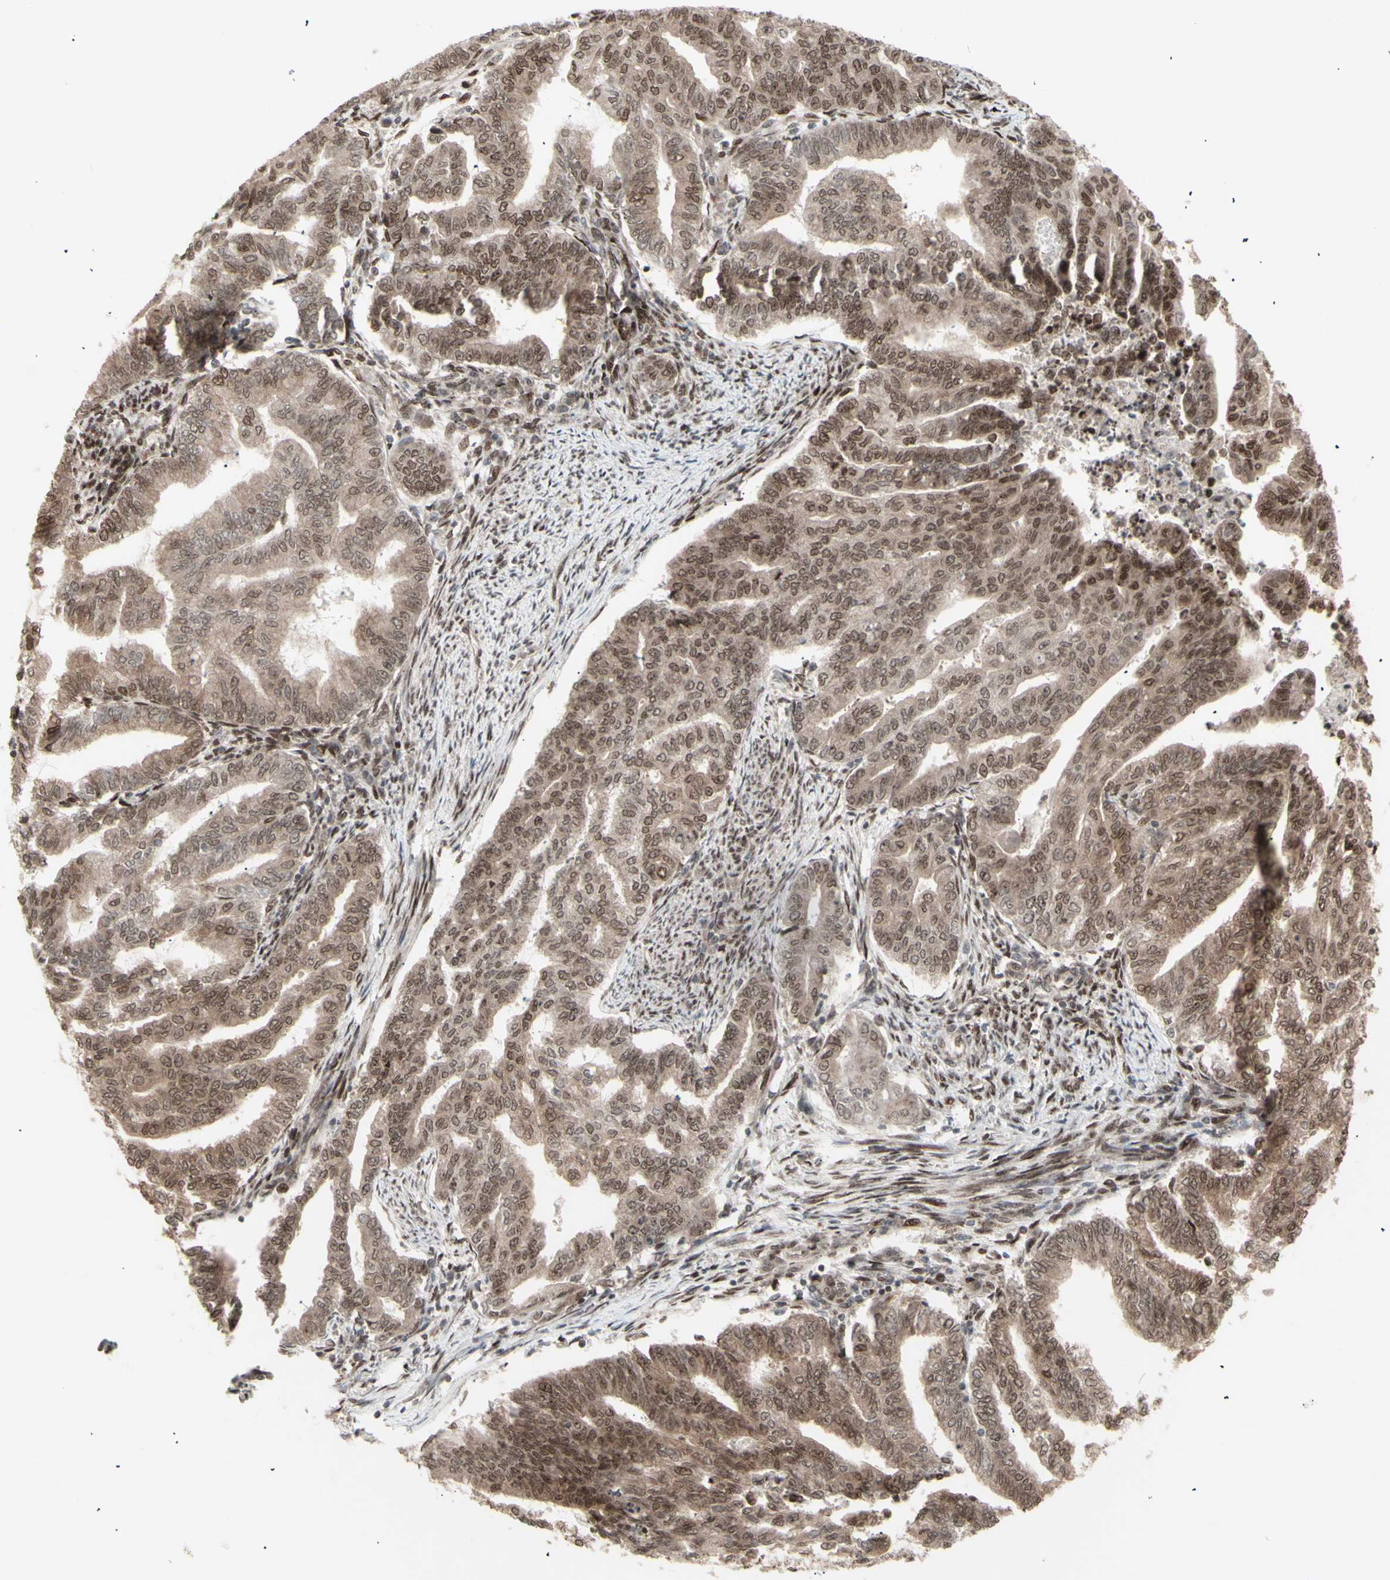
{"staining": {"intensity": "moderate", "quantity": ">75%", "location": "cytoplasmic/membranous,nuclear"}, "tissue": "endometrial cancer", "cell_type": "Tumor cells", "image_type": "cancer", "snomed": [{"axis": "morphology", "description": "Adenocarcinoma, NOS"}, {"axis": "topography", "description": "Endometrium"}], "caption": "Human endometrial cancer (adenocarcinoma) stained for a protein (brown) displays moderate cytoplasmic/membranous and nuclear positive positivity in approximately >75% of tumor cells.", "gene": "CBX1", "patient": {"sex": "female", "age": 79}}